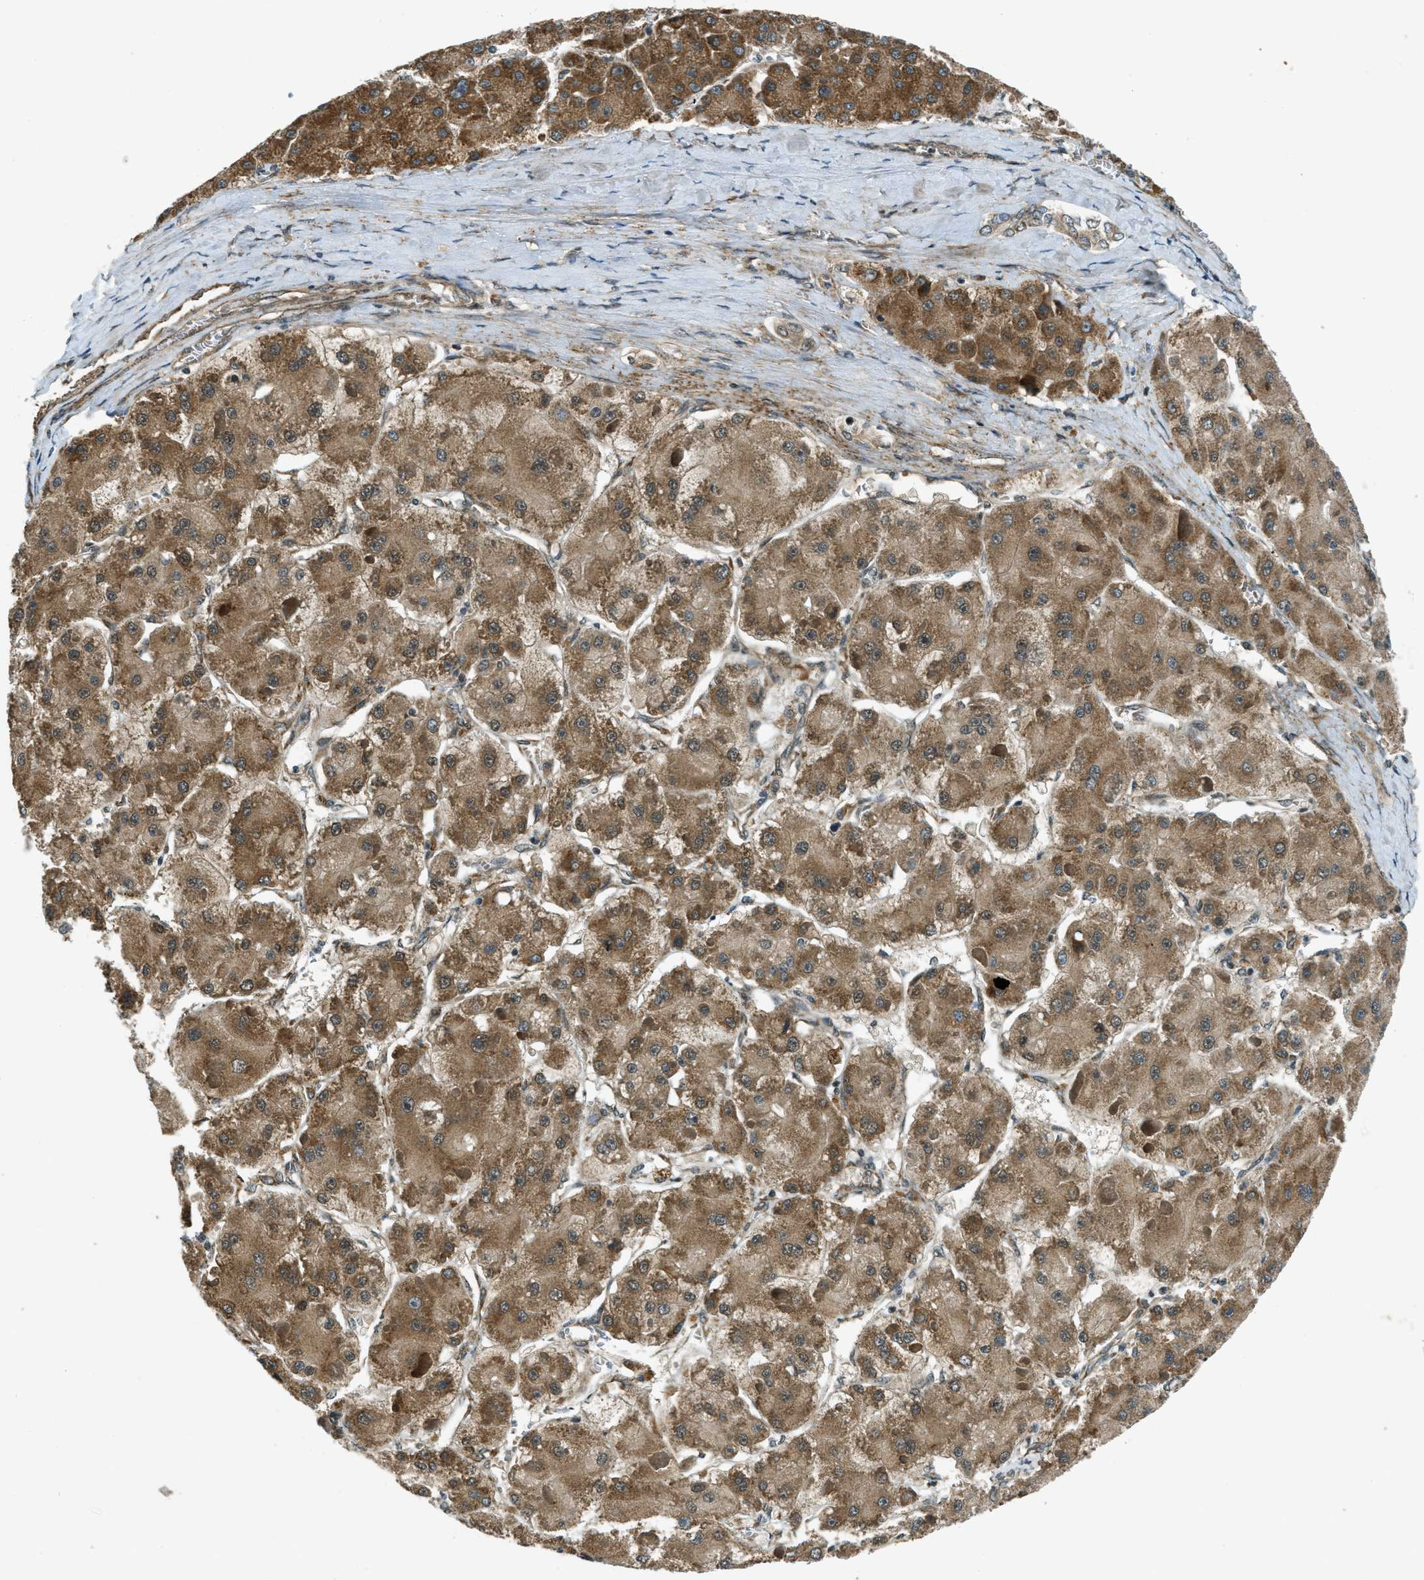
{"staining": {"intensity": "moderate", "quantity": ">75%", "location": "cytoplasmic/membranous"}, "tissue": "liver cancer", "cell_type": "Tumor cells", "image_type": "cancer", "snomed": [{"axis": "morphology", "description": "Carcinoma, Hepatocellular, NOS"}, {"axis": "topography", "description": "Liver"}], "caption": "Human liver hepatocellular carcinoma stained with a protein marker reveals moderate staining in tumor cells.", "gene": "EIF2AK3", "patient": {"sex": "female", "age": 73}}